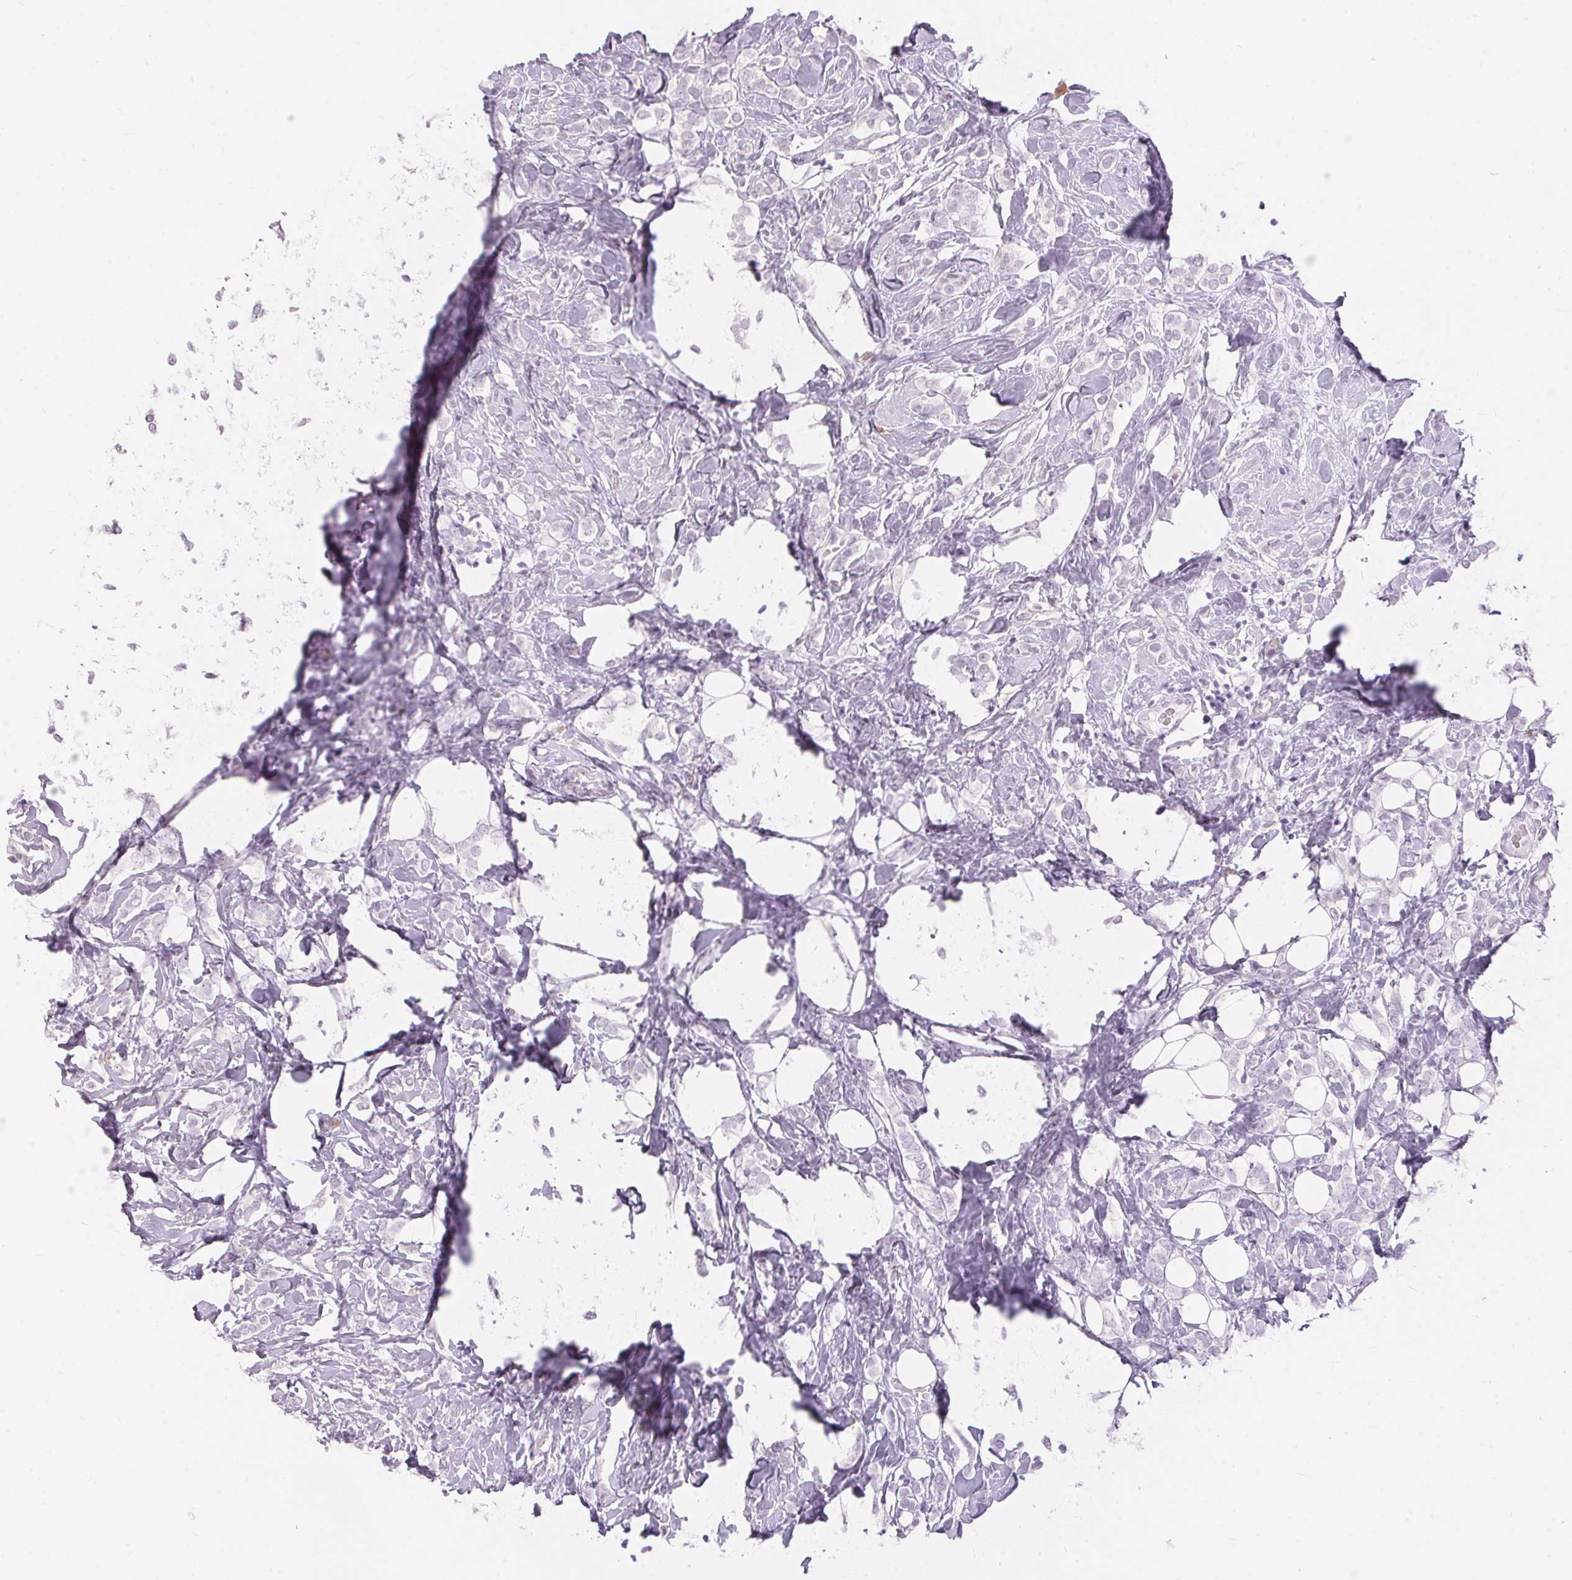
{"staining": {"intensity": "negative", "quantity": "none", "location": "none"}, "tissue": "breast cancer", "cell_type": "Tumor cells", "image_type": "cancer", "snomed": [{"axis": "morphology", "description": "Lobular carcinoma"}, {"axis": "topography", "description": "Breast"}], "caption": "This micrograph is of breast cancer stained with immunohistochemistry (IHC) to label a protein in brown with the nuclei are counter-stained blue. There is no staining in tumor cells. Nuclei are stained in blue.", "gene": "CADPS", "patient": {"sex": "female", "age": 49}}